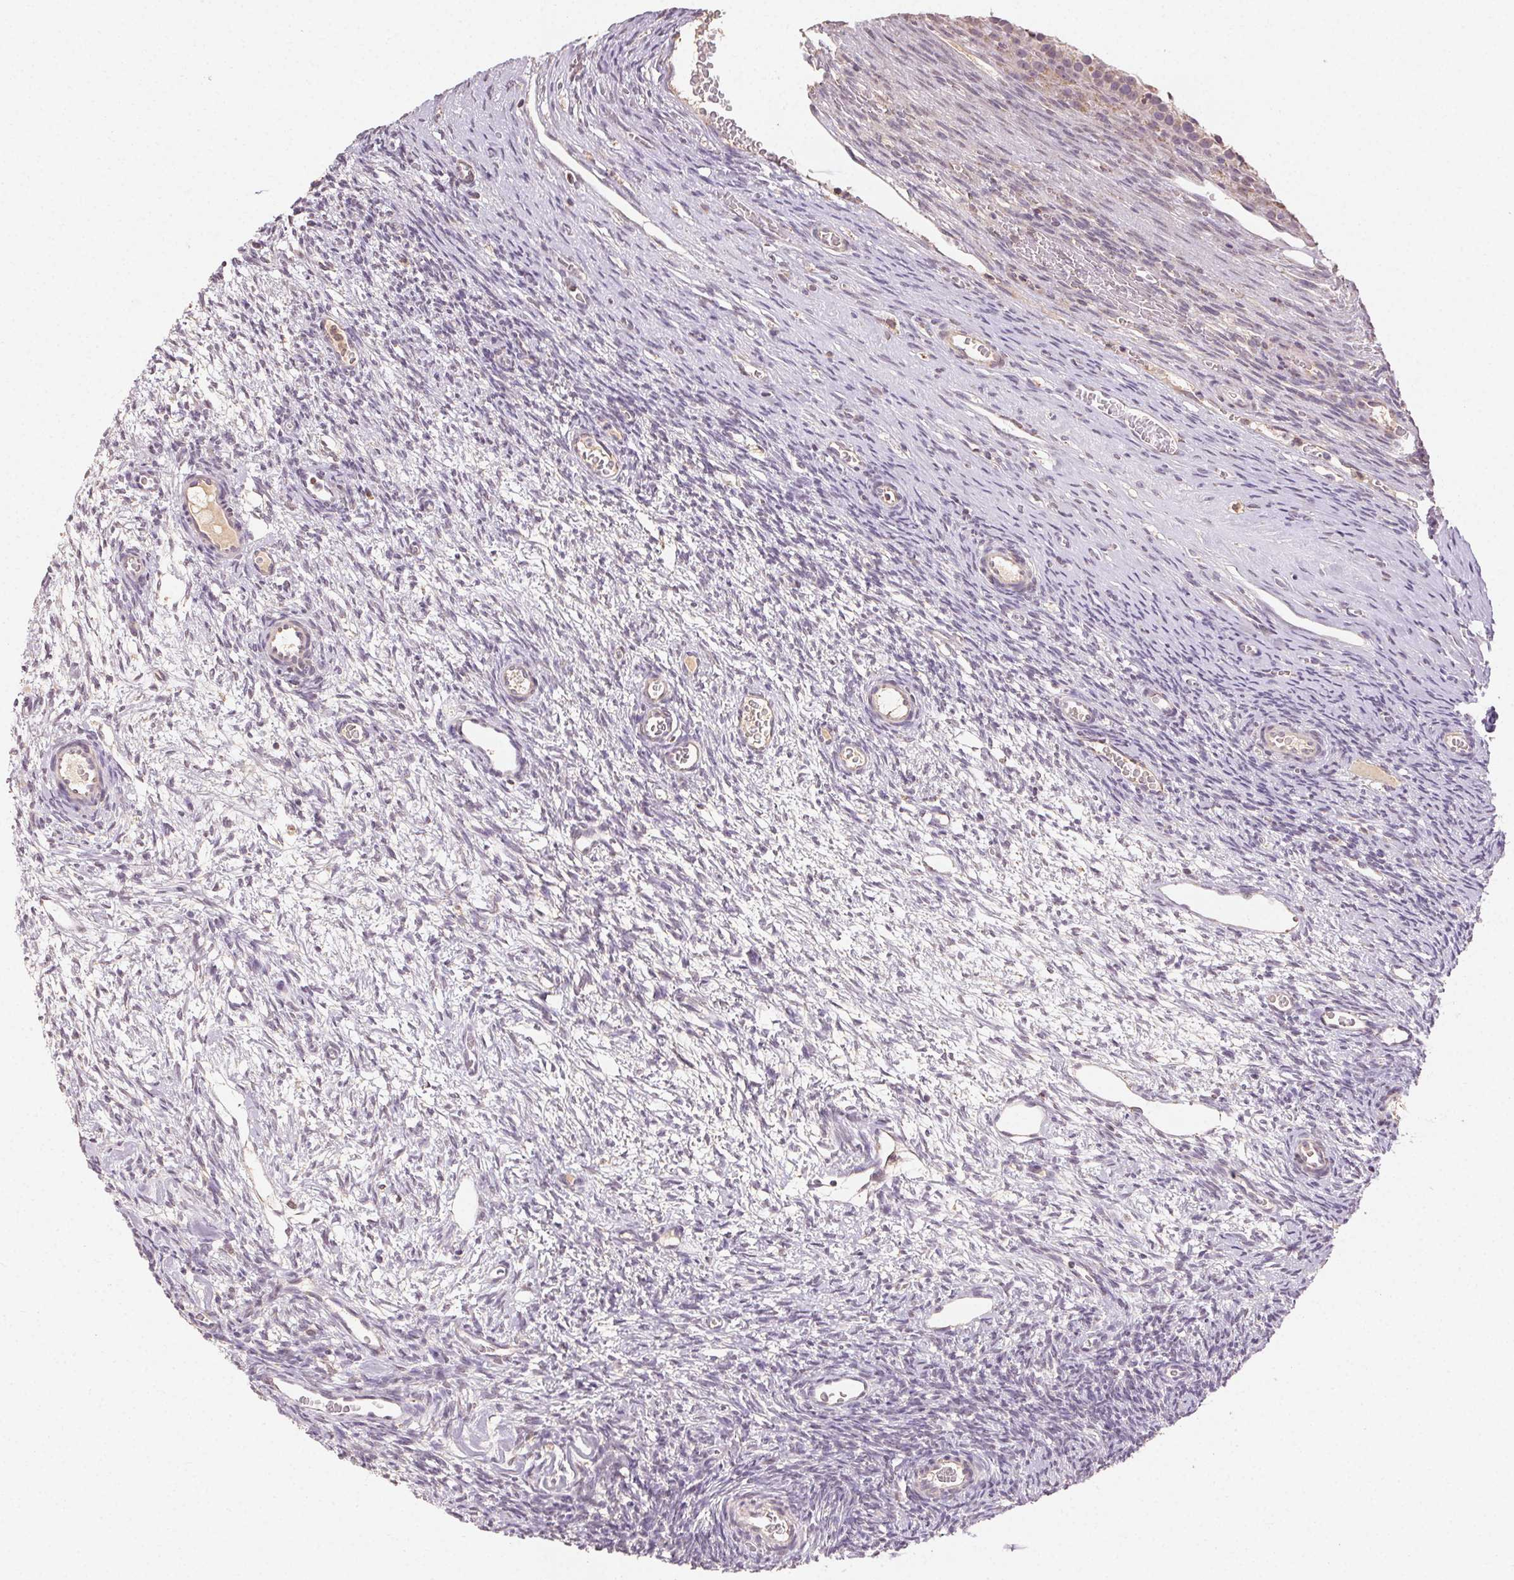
{"staining": {"intensity": "negative", "quantity": "none", "location": "none"}, "tissue": "ovary", "cell_type": "Ovarian stroma cells", "image_type": "normal", "snomed": [{"axis": "morphology", "description": "Normal tissue, NOS"}, {"axis": "topography", "description": "Ovary"}], "caption": "Human ovary stained for a protein using immunohistochemistry (IHC) displays no expression in ovarian stroma cells.", "gene": "CLASP1", "patient": {"sex": "female", "age": 34}}